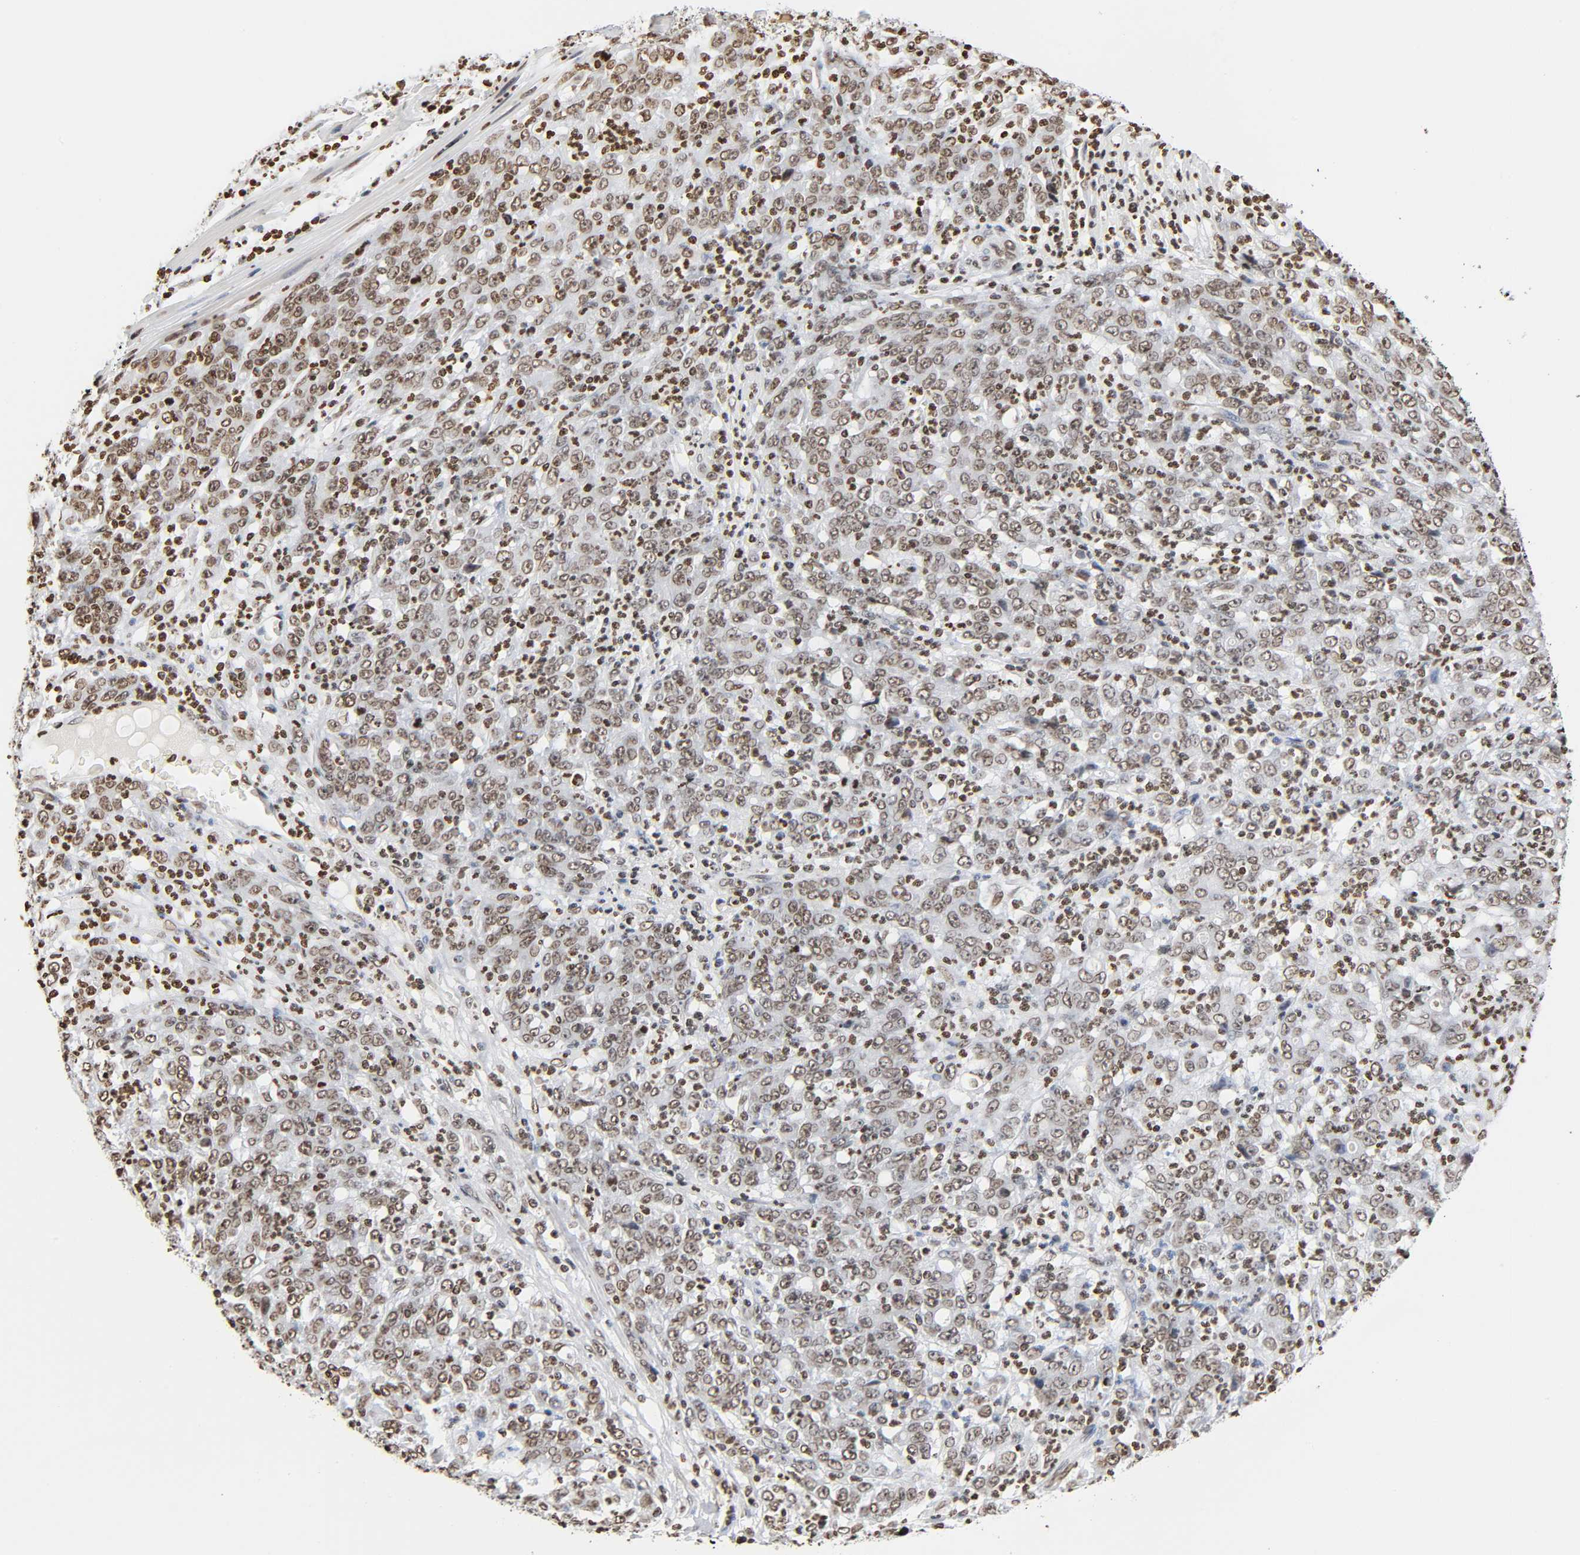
{"staining": {"intensity": "moderate", "quantity": ">75%", "location": "nuclear"}, "tissue": "stomach cancer", "cell_type": "Tumor cells", "image_type": "cancer", "snomed": [{"axis": "morphology", "description": "Adenocarcinoma, NOS"}, {"axis": "topography", "description": "Stomach, lower"}], "caption": "IHC (DAB (3,3'-diaminobenzidine)) staining of stomach cancer exhibits moderate nuclear protein staining in approximately >75% of tumor cells. The protein of interest is shown in brown color, while the nuclei are stained blue.", "gene": "HOXA6", "patient": {"sex": "female", "age": 71}}